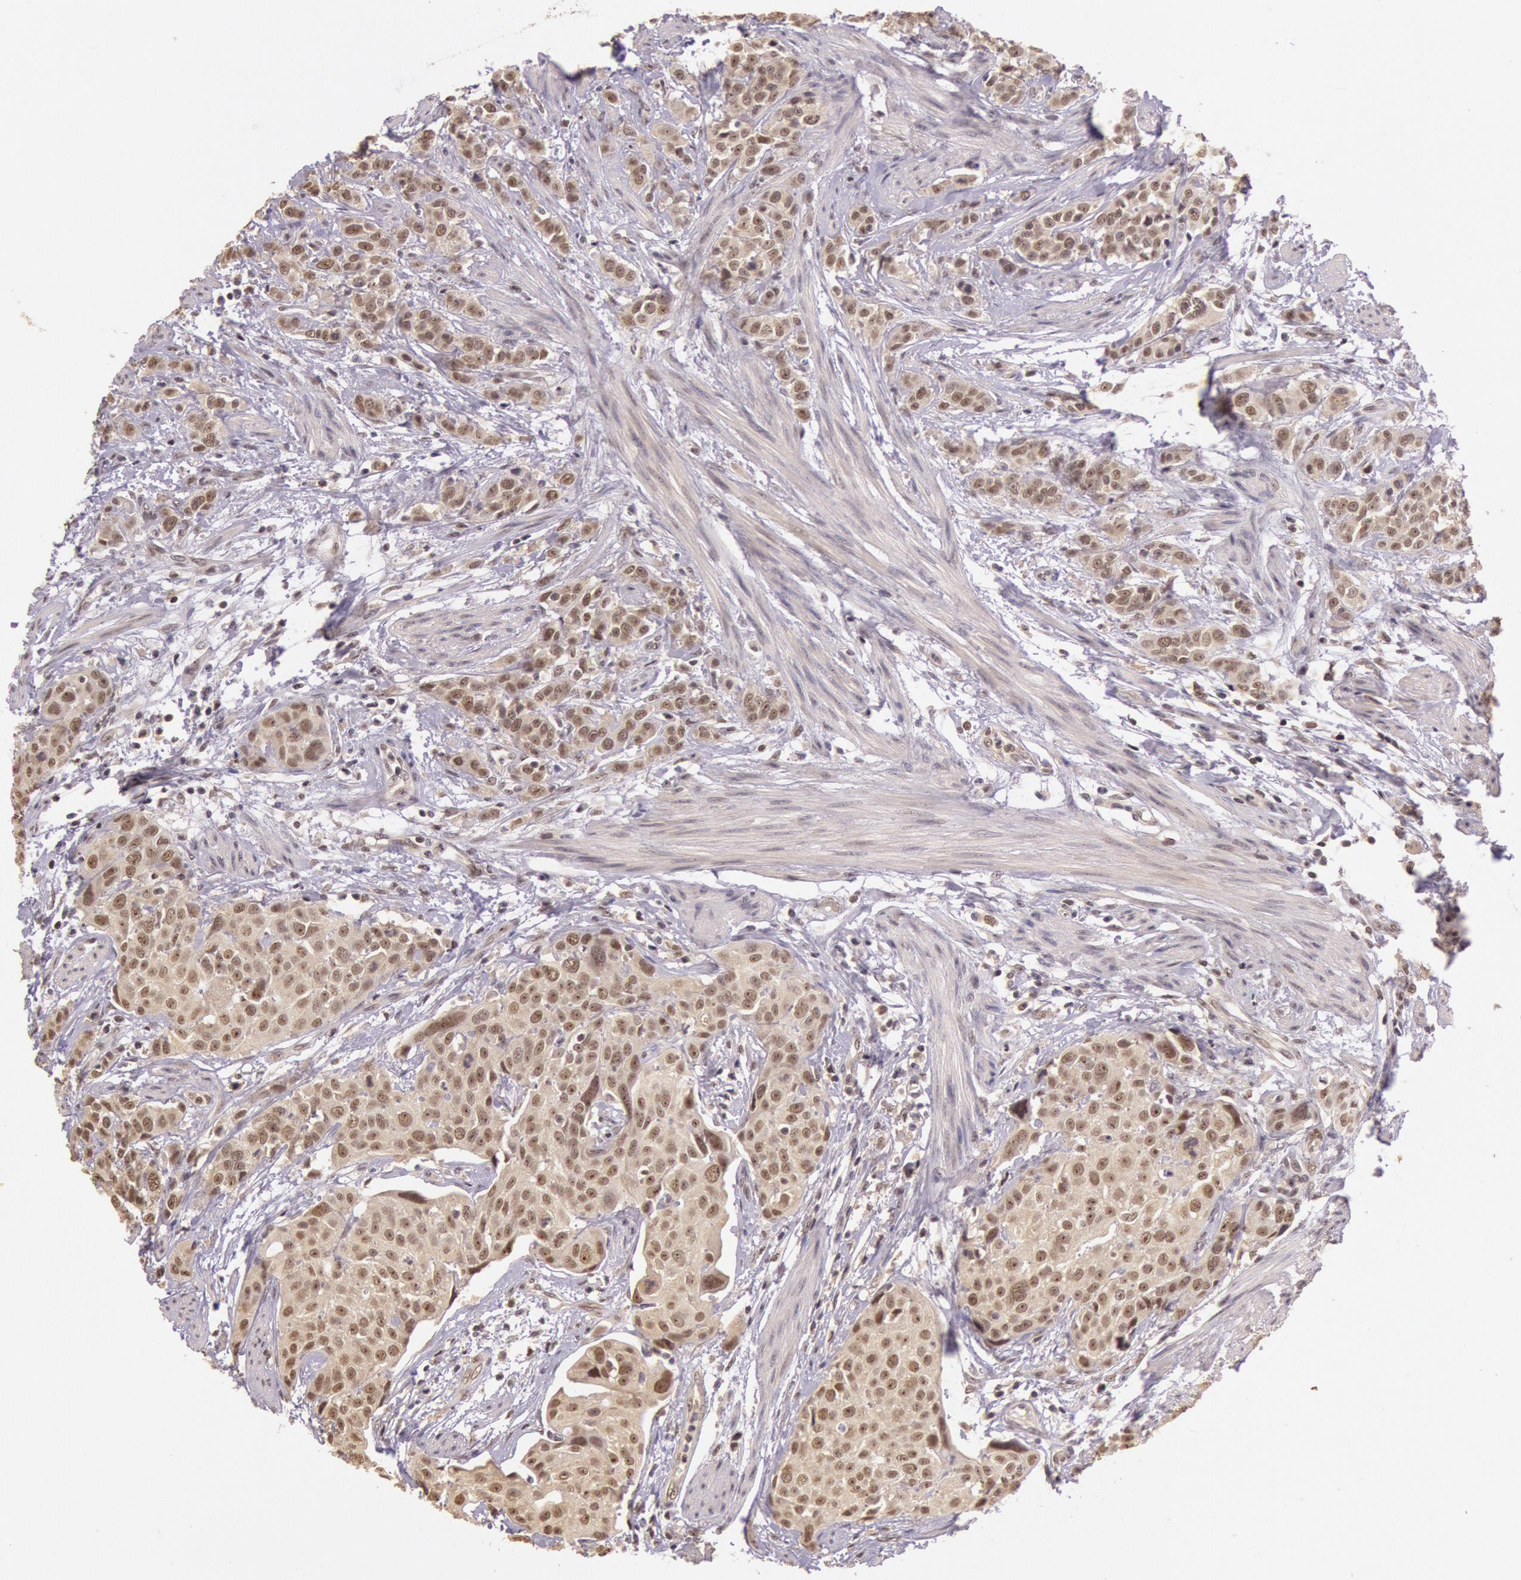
{"staining": {"intensity": "moderate", "quantity": "25%-75%", "location": "cytoplasmic/membranous,nuclear"}, "tissue": "urothelial cancer", "cell_type": "Tumor cells", "image_type": "cancer", "snomed": [{"axis": "morphology", "description": "Urothelial carcinoma, High grade"}, {"axis": "topography", "description": "Urinary bladder"}], "caption": "Tumor cells display medium levels of moderate cytoplasmic/membranous and nuclear expression in approximately 25%-75% of cells in human high-grade urothelial carcinoma.", "gene": "RTL10", "patient": {"sex": "male", "age": 56}}